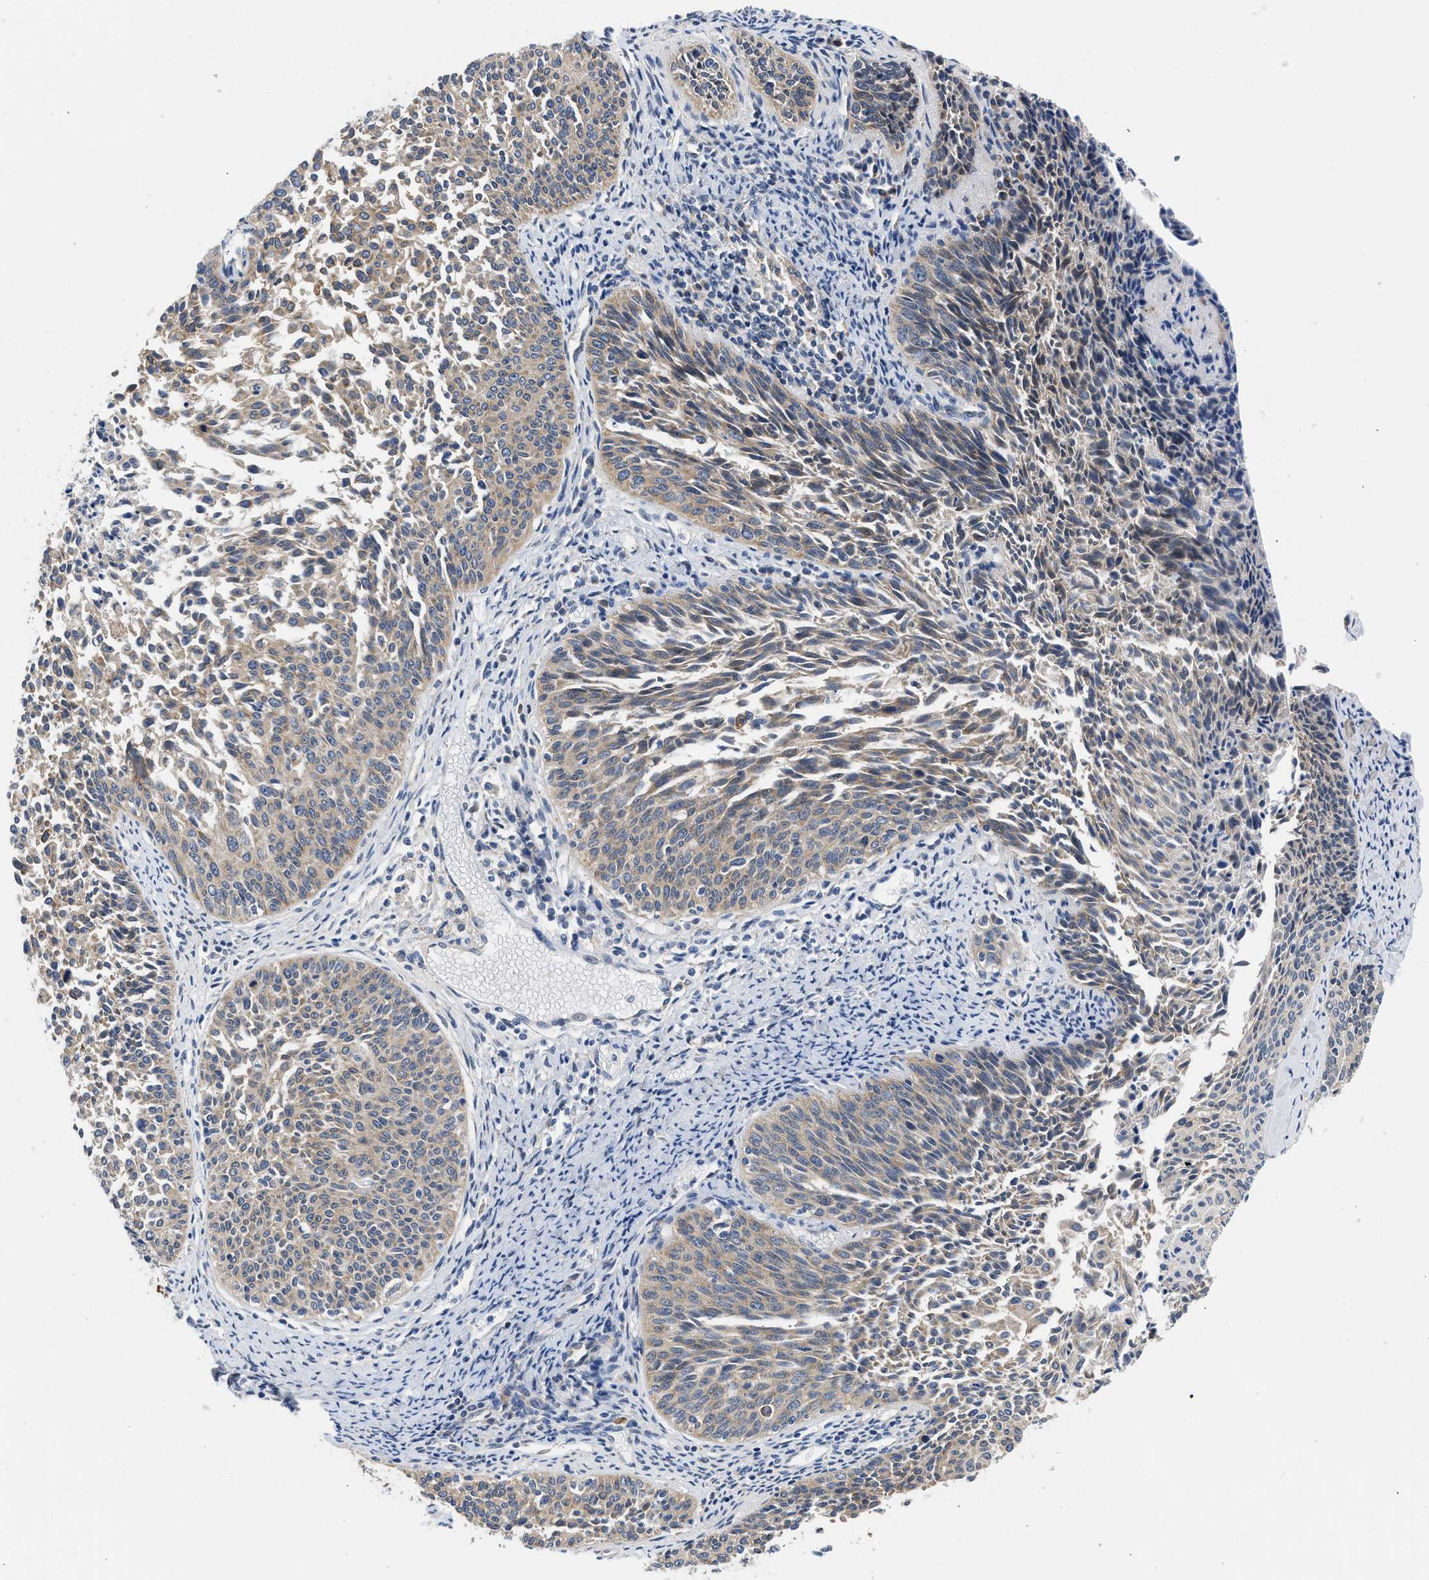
{"staining": {"intensity": "weak", "quantity": "<25%", "location": "cytoplasmic/membranous"}, "tissue": "cervical cancer", "cell_type": "Tumor cells", "image_type": "cancer", "snomed": [{"axis": "morphology", "description": "Squamous cell carcinoma, NOS"}, {"axis": "topography", "description": "Cervix"}], "caption": "DAB immunohistochemical staining of human cervical squamous cell carcinoma demonstrates no significant staining in tumor cells.", "gene": "POLG2", "patient": {"sex": "female", "age": 55}}